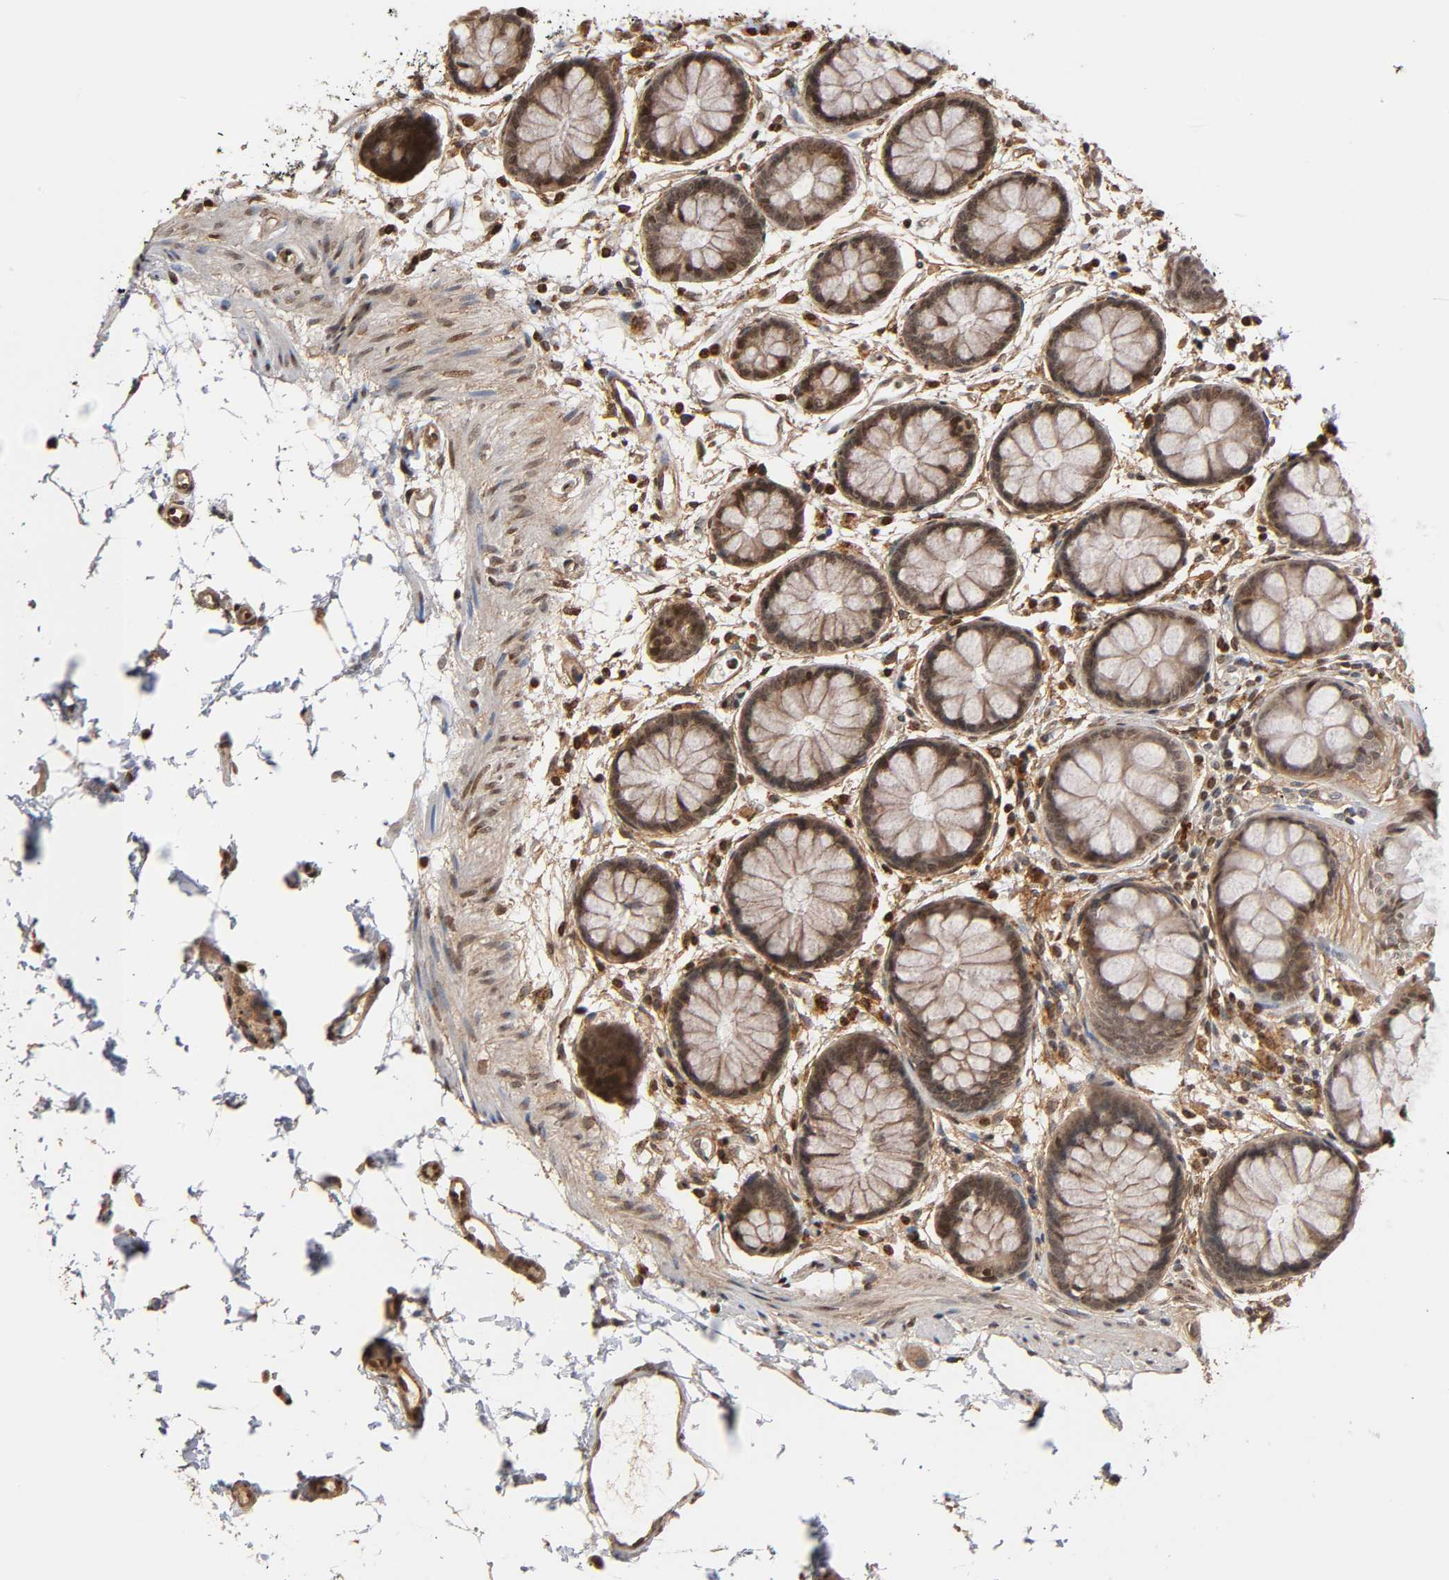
{"staining": {"intensity": "weak", "quantity": ">75%", "location": "cytoplasmic/membranous,nuclear"}, "tissue": "rectum", "cell_type": "Glandular cells", "image_type": "normal", "snomed": [{"axis": "morphology", "description": "Normal tissue, NOS"}, {"axis": "topography", "description": "Rectum"}], "caption": "Unremarkable rectum demonstrates weak cytoplasmic/membranous,nuclear expression in approximately >75% of glandular cells, visualized by immunohistochemistry.", "gene": "ITGAV", "patient": {"sex": "female", "age": 66}}